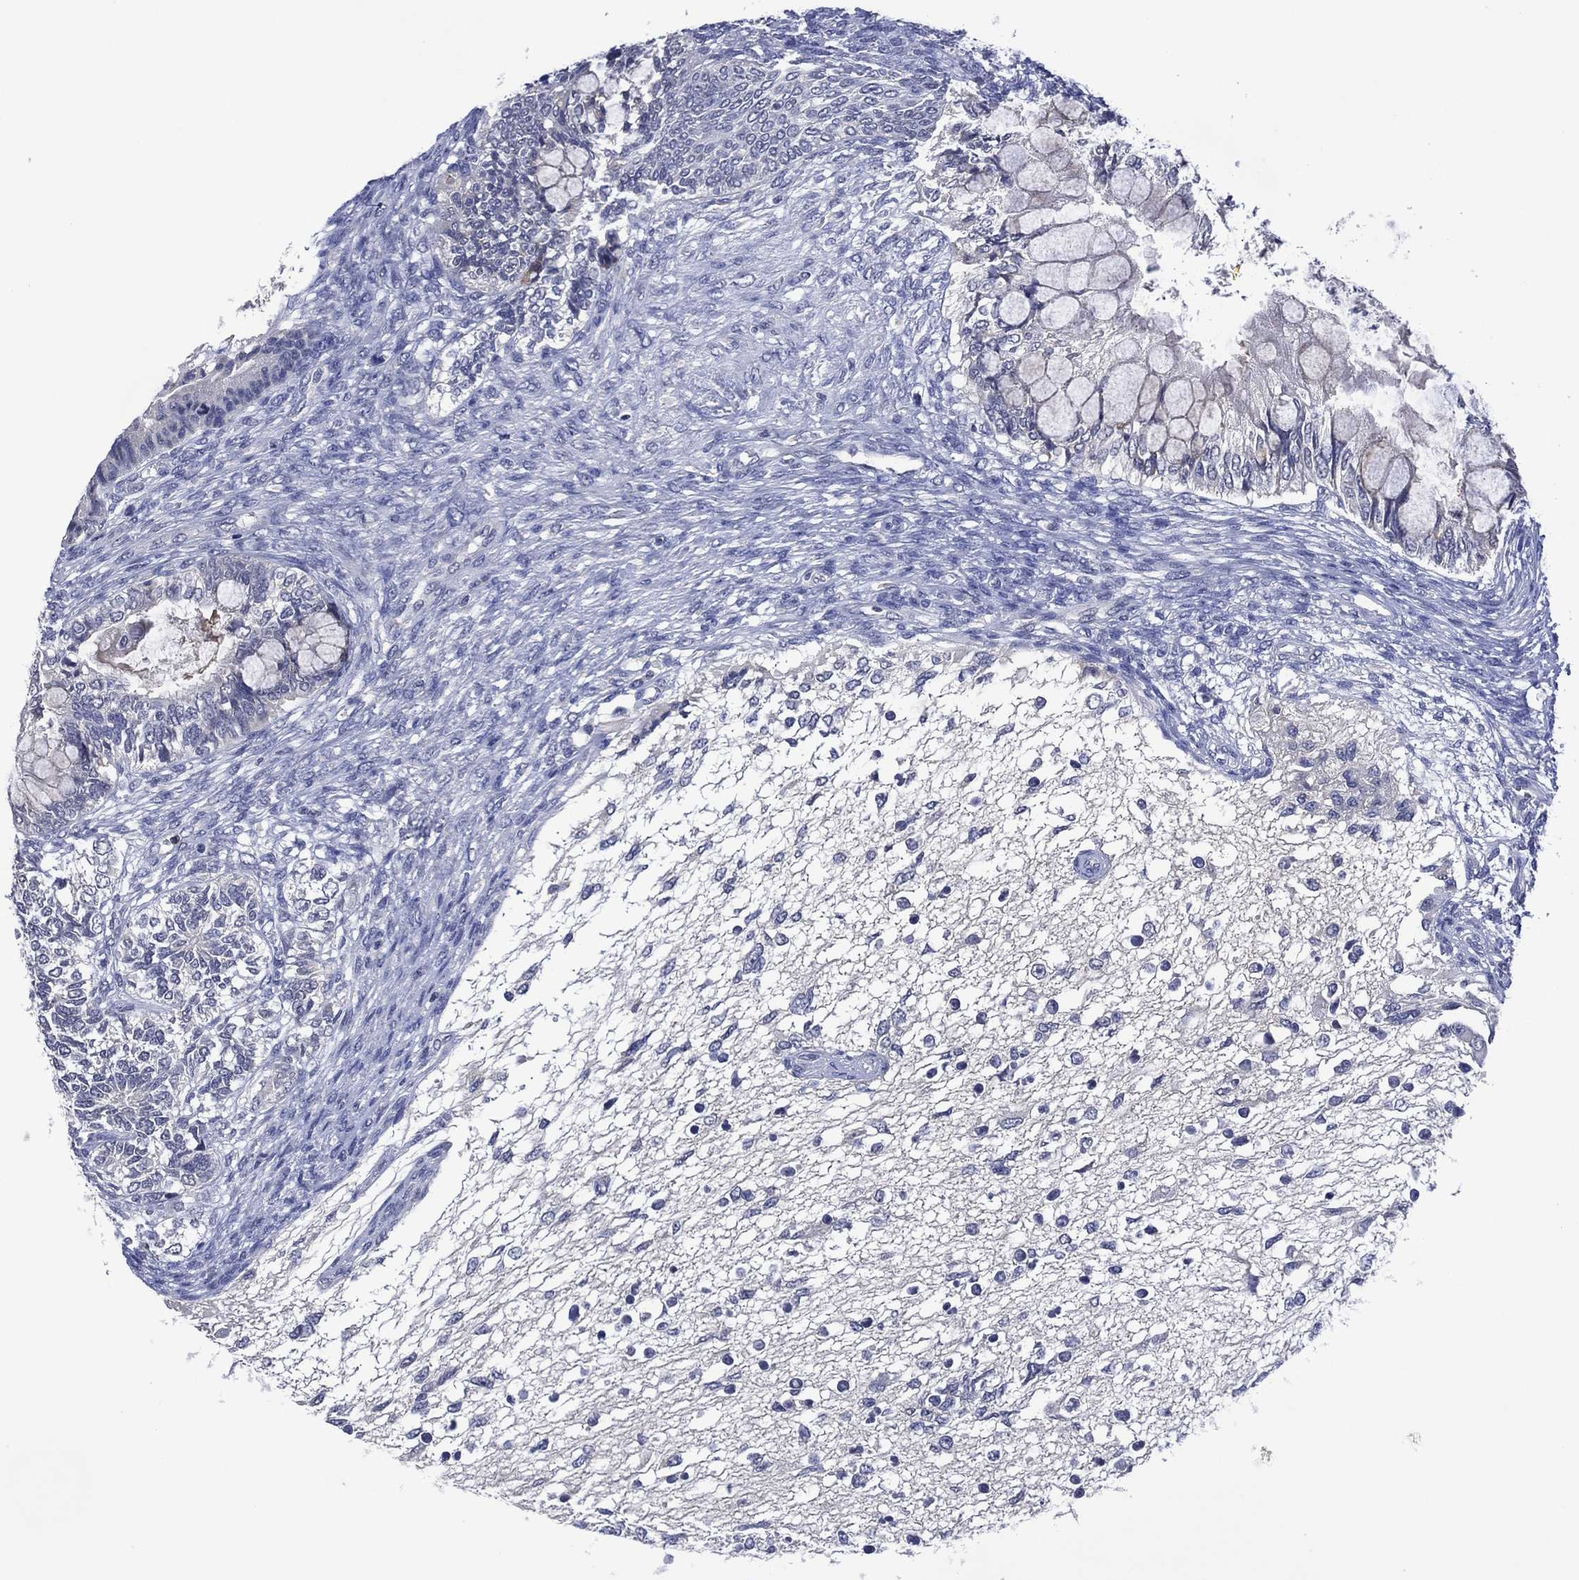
{"staining": {"intensity": "negative", "quantity": "none", "location": "none"}, "tissue": "testis cancer", "cell_type": "Tumor cells", "image_type": "cancer", "snomed": [{"axis": "morphology", "description": "Seminoma, NOS"}, {"axis": "morphology", "description": "Carcinoma, Embryonal, NOS"}, {"axis": "topography", "description": "Testis"}], "caption": "Immunohistochemistry of human testis cancer exhibits no staining in tumor cells.", "gene": "USP26", "patient": {"sex": "male", "age": 41}}